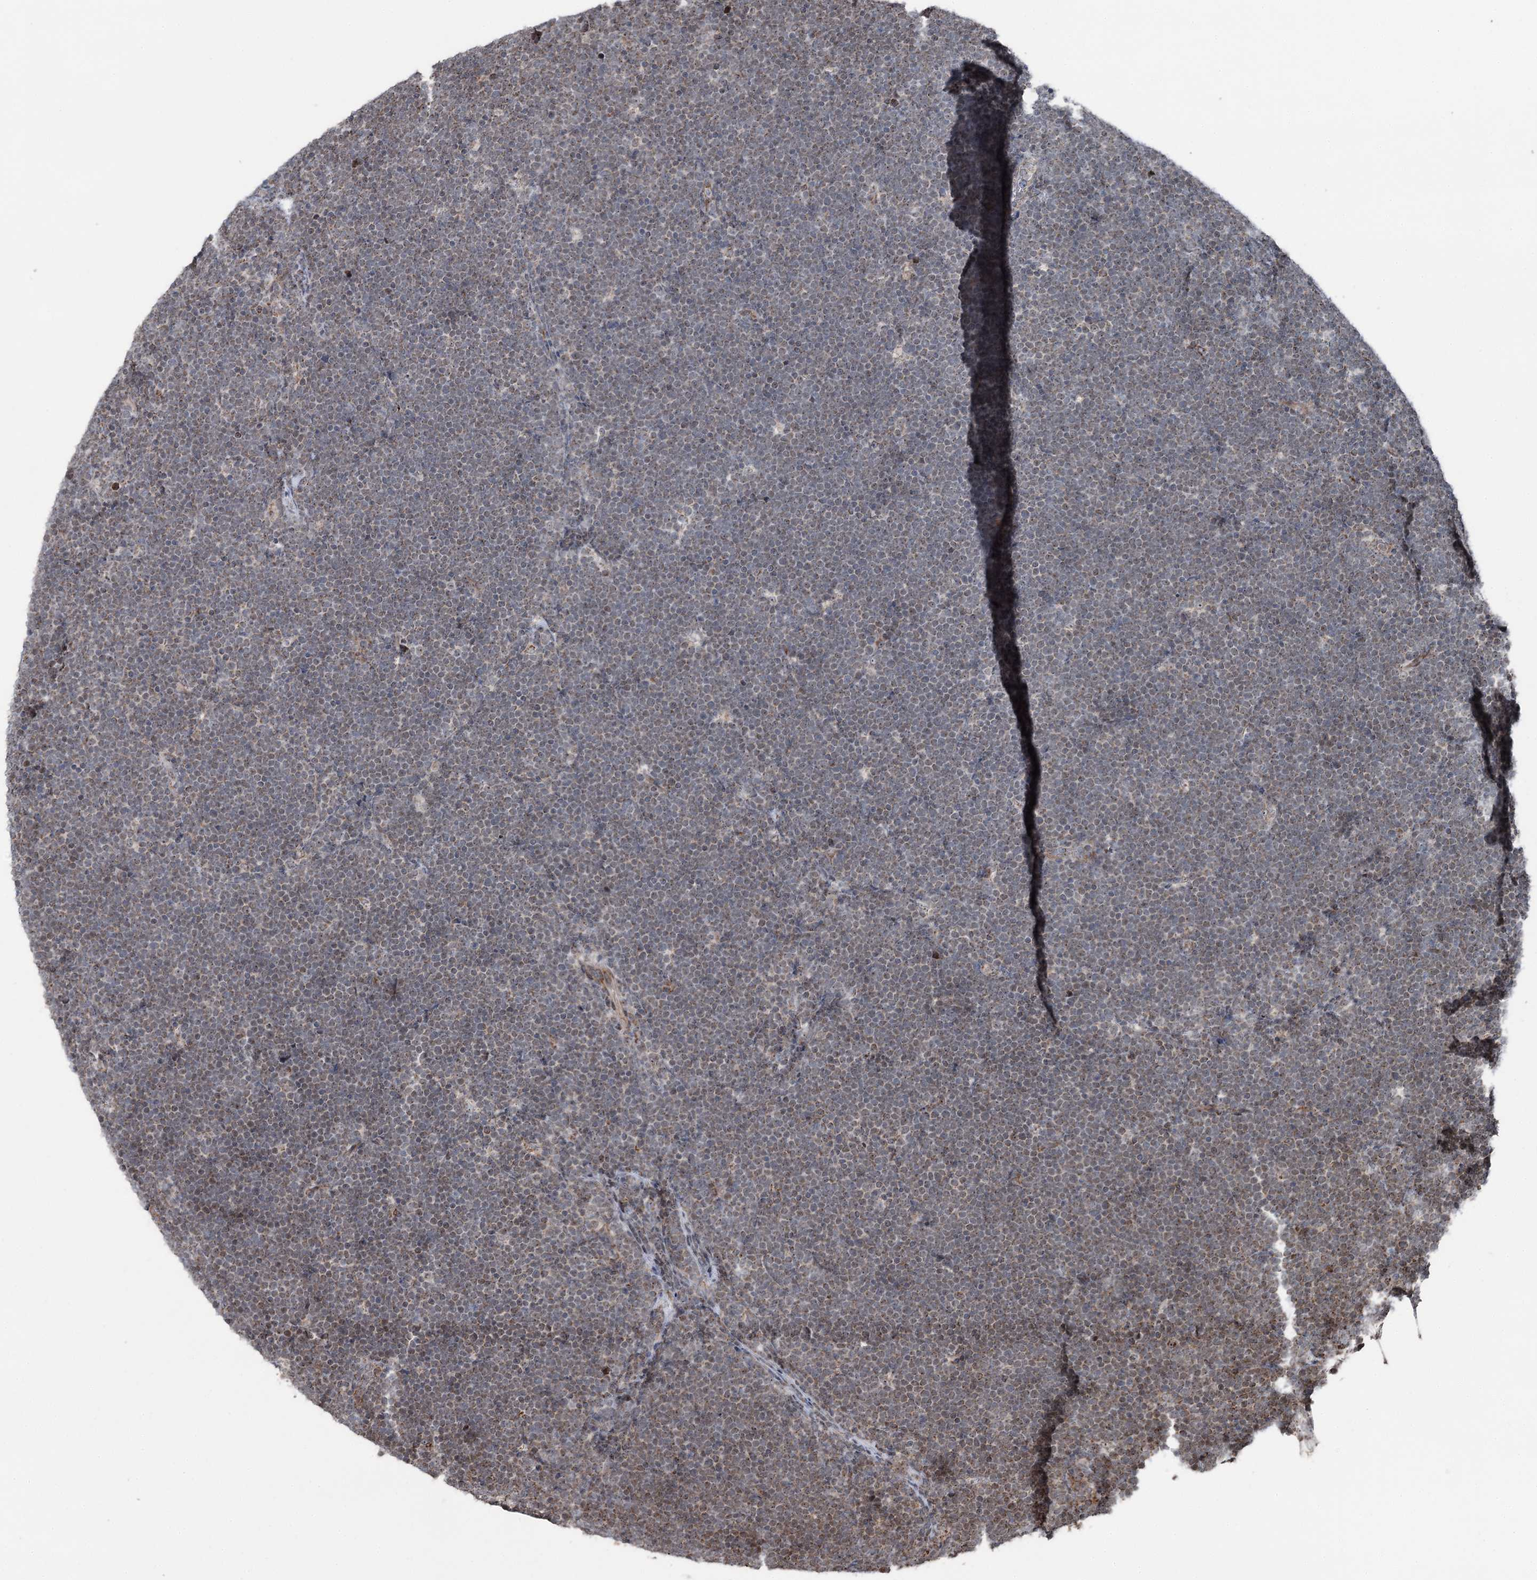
{"staining": {"intensity": "weak", "quantity": "25%-75%", "location": "nuclear"}, "tissue": "lymphoma", "cell_type": "Tumor cells", "image_type": "cancer", "snomed": [{"axis": "morphology", "description": "Malignant lymphoma, non-Hodgkin's type, High grade"}, {"axis": "topography", "description": "Lymph node"}], "caption": "The histopathology image shows immunohistochemical staining of high-grade malignant lymphoma, non-Hodgkin's type. There is weak nuclear positivity is identified in about 25%-75% of tumor cells.", "gene": "STEEP1", "patient": {"sex": "male", "age": 13}}